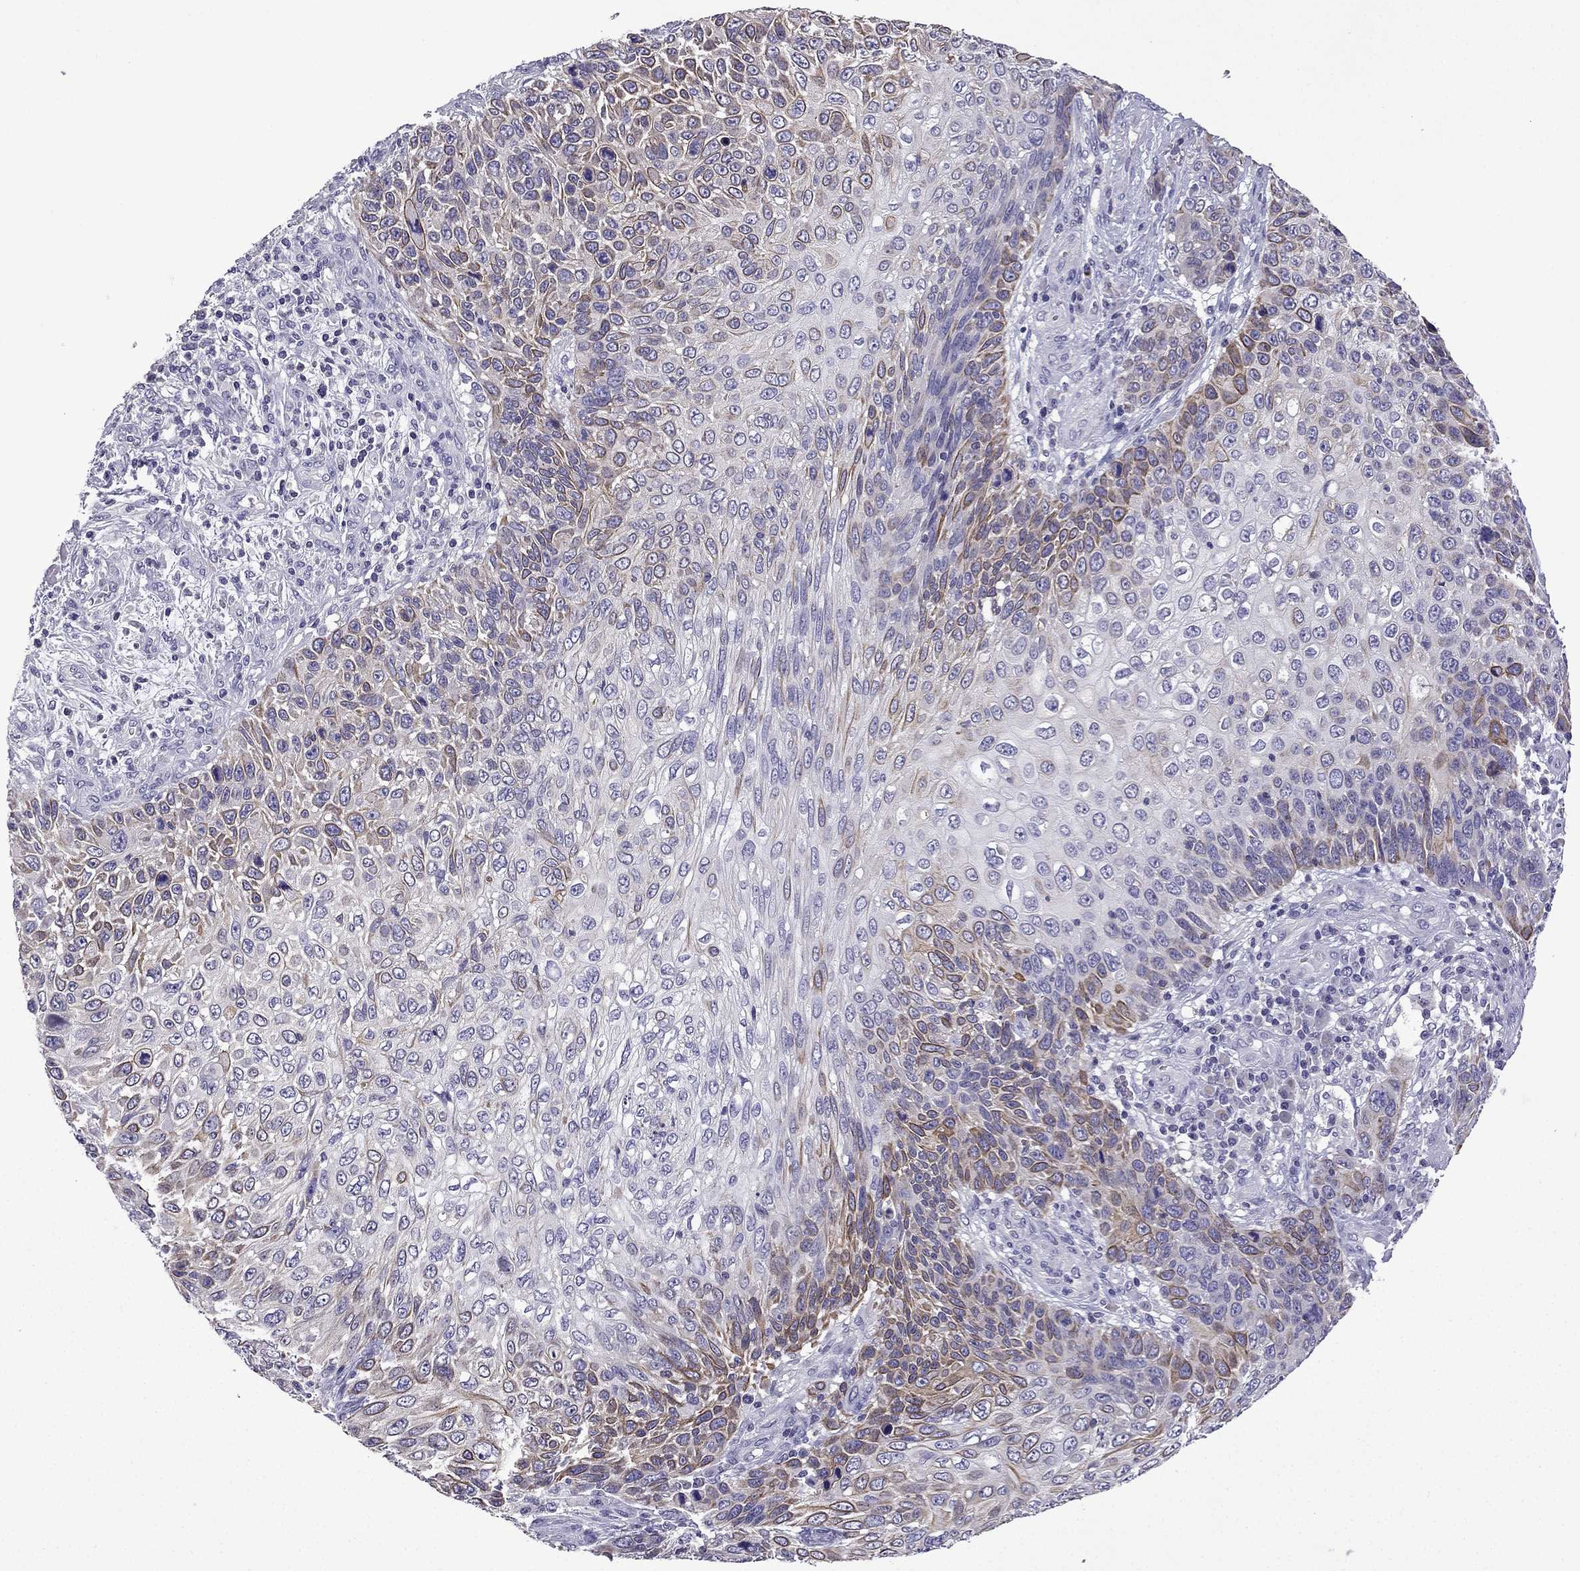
{"staining": {"intensity": "moderate", "quantity": "<25%", "location": "cytoplasmic/membranous"}, "tissue": "skin cancer", "cell_type": "Tumor cells", "image_type": "cancer", "snomed": [{"axis": "morphology", "description": "Squamous cell carcinoma, NOS"}, {"axis": "topography", "description": "Skin"}], "caption": "Squamous cell carcinoma (skin) stained with DAB (3,3'-diaminobenzidine) IHC demonstrates low levels of moderate cytoplasmic/membranous expression in approximately <25% of tumor cells.", "gene": "TTN", "patient": {"sex": "male", "age": 92}}